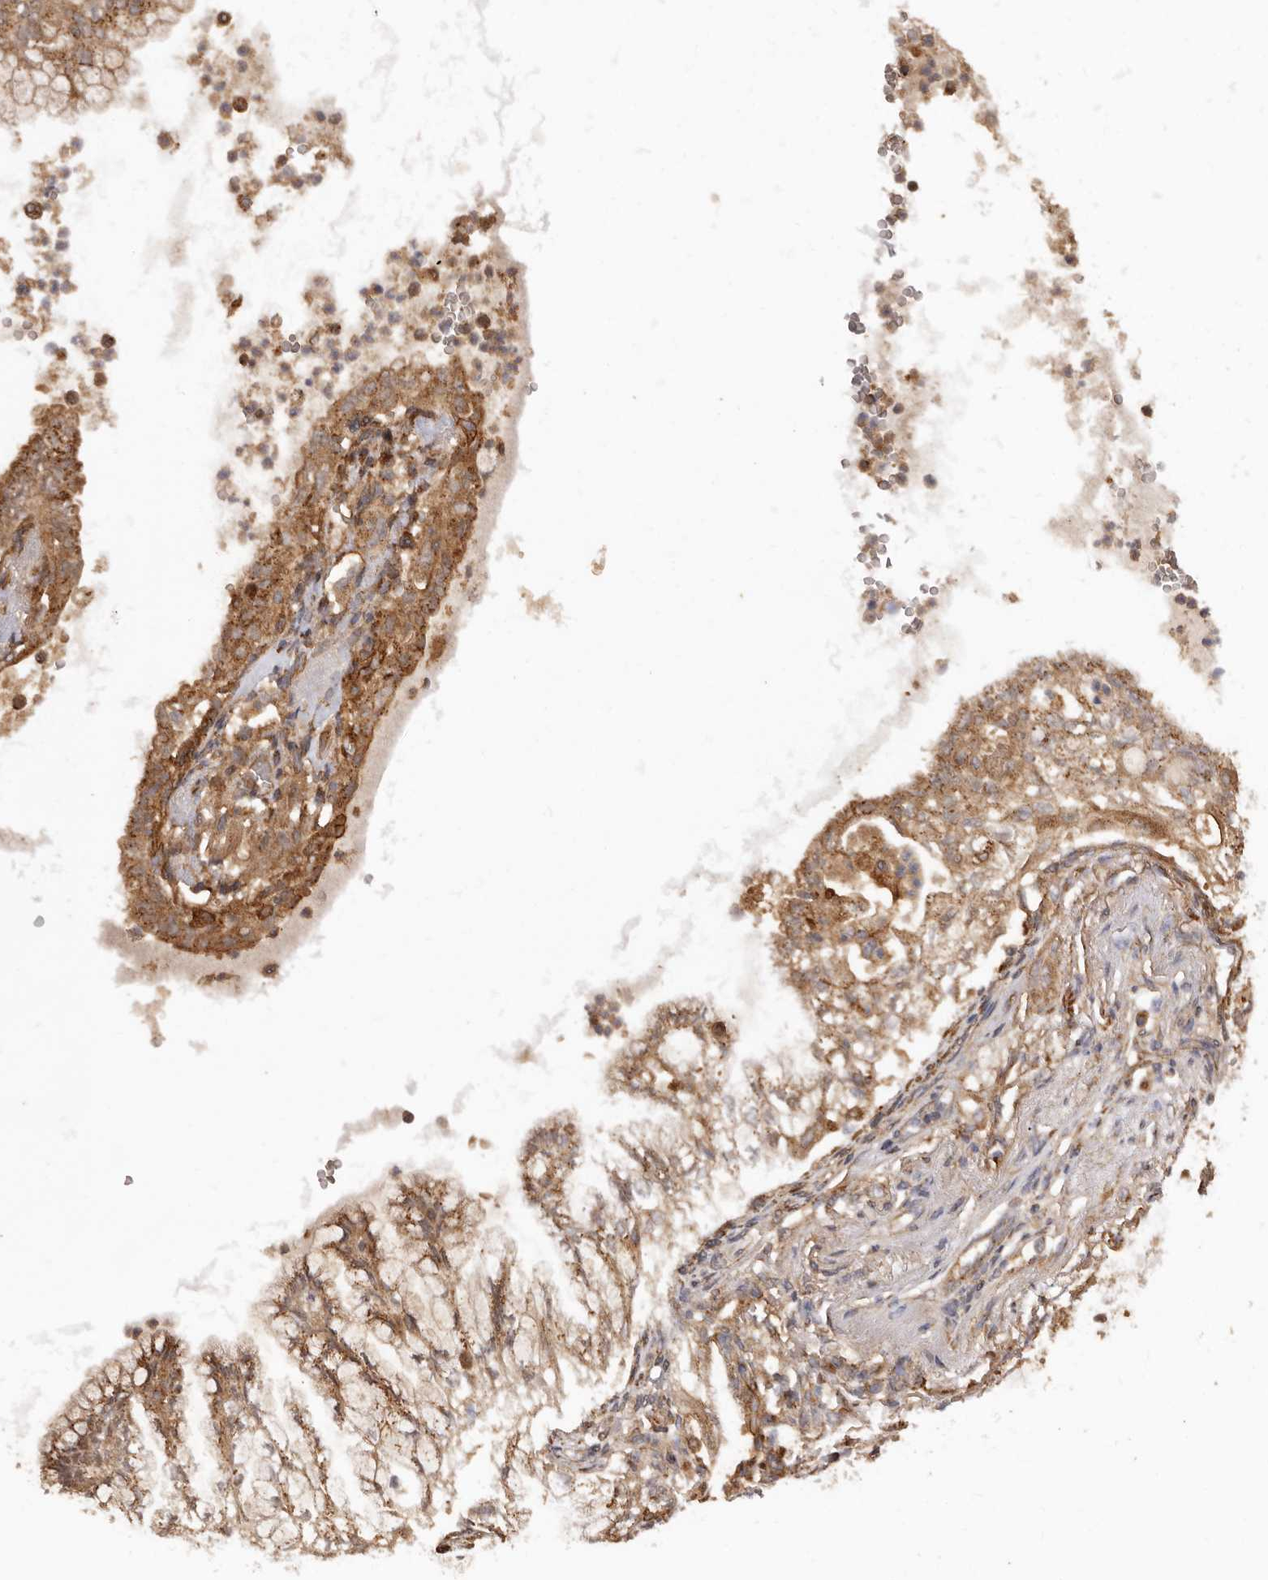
{"staining": {"intensity": "moderate", "quantity": ">75%", "location": "cytoplasmic/membranous"}, "tissue": "lung cancer", "cell_type": "Tumor cells", "image_type": "cancer", "snomed": [{"axis": "morphology", "description": "Adenocarcinoma, NOS"}, {"axis": "topography", "description": "Lung"}], "caption": "This photomicrograph reveals lung cancer (adenocarcinoma) stained with immunohistochemistry (IHC) to label a protein in brown. The cytoplasmic/membranous of tumor cells show moderate positivity for the protein. Nuclei are counter-stained blue.", "gene": "GPR27", "patient": {"sex": "female", "age": 70}}